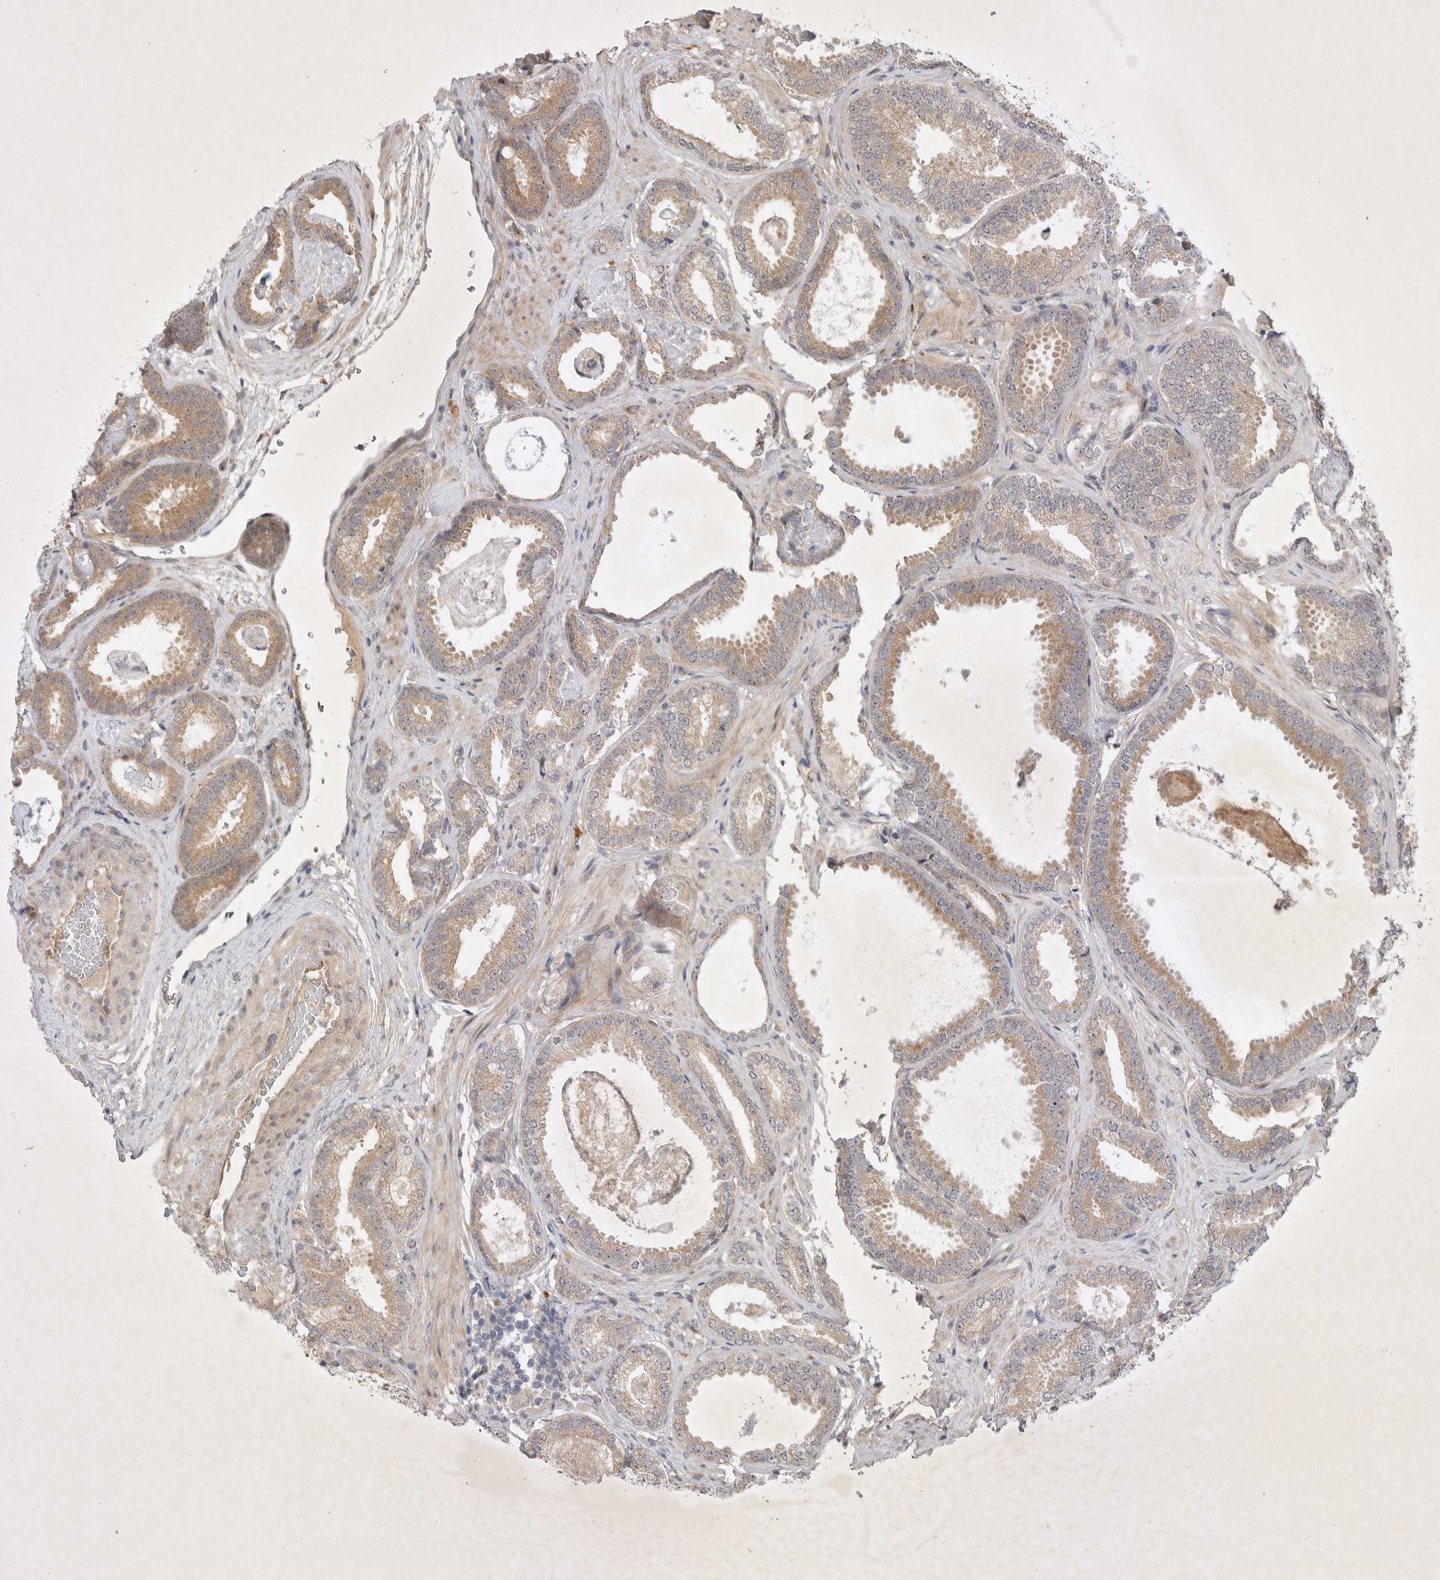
{"staining": {"intensity": "weak", "quantity": ">75%", "location": "cytoplasmic/membranous"}, "tissue": "prostate cancer", "cell_type": "Tumor cells", "image_type": "cancer", "snomed": [{"axis": "morphology", "description": "Adenocarcinoma, Low grade"}, {"axis": "topography", "description": "Prostate"}], "caption": "A brown stain labels weak cytoplasmic/membranous positivity of a protein in prostate low-grade adenocarcinoma tumor cells. The staining was performed using DAB (3,3'-diaminobenzidine), with brown indicating positive protein expression. Nuclei are stained blue with hematoxylin.", "gene": "PTPDC1", "patient": {"sex": "male", "age": 71}}